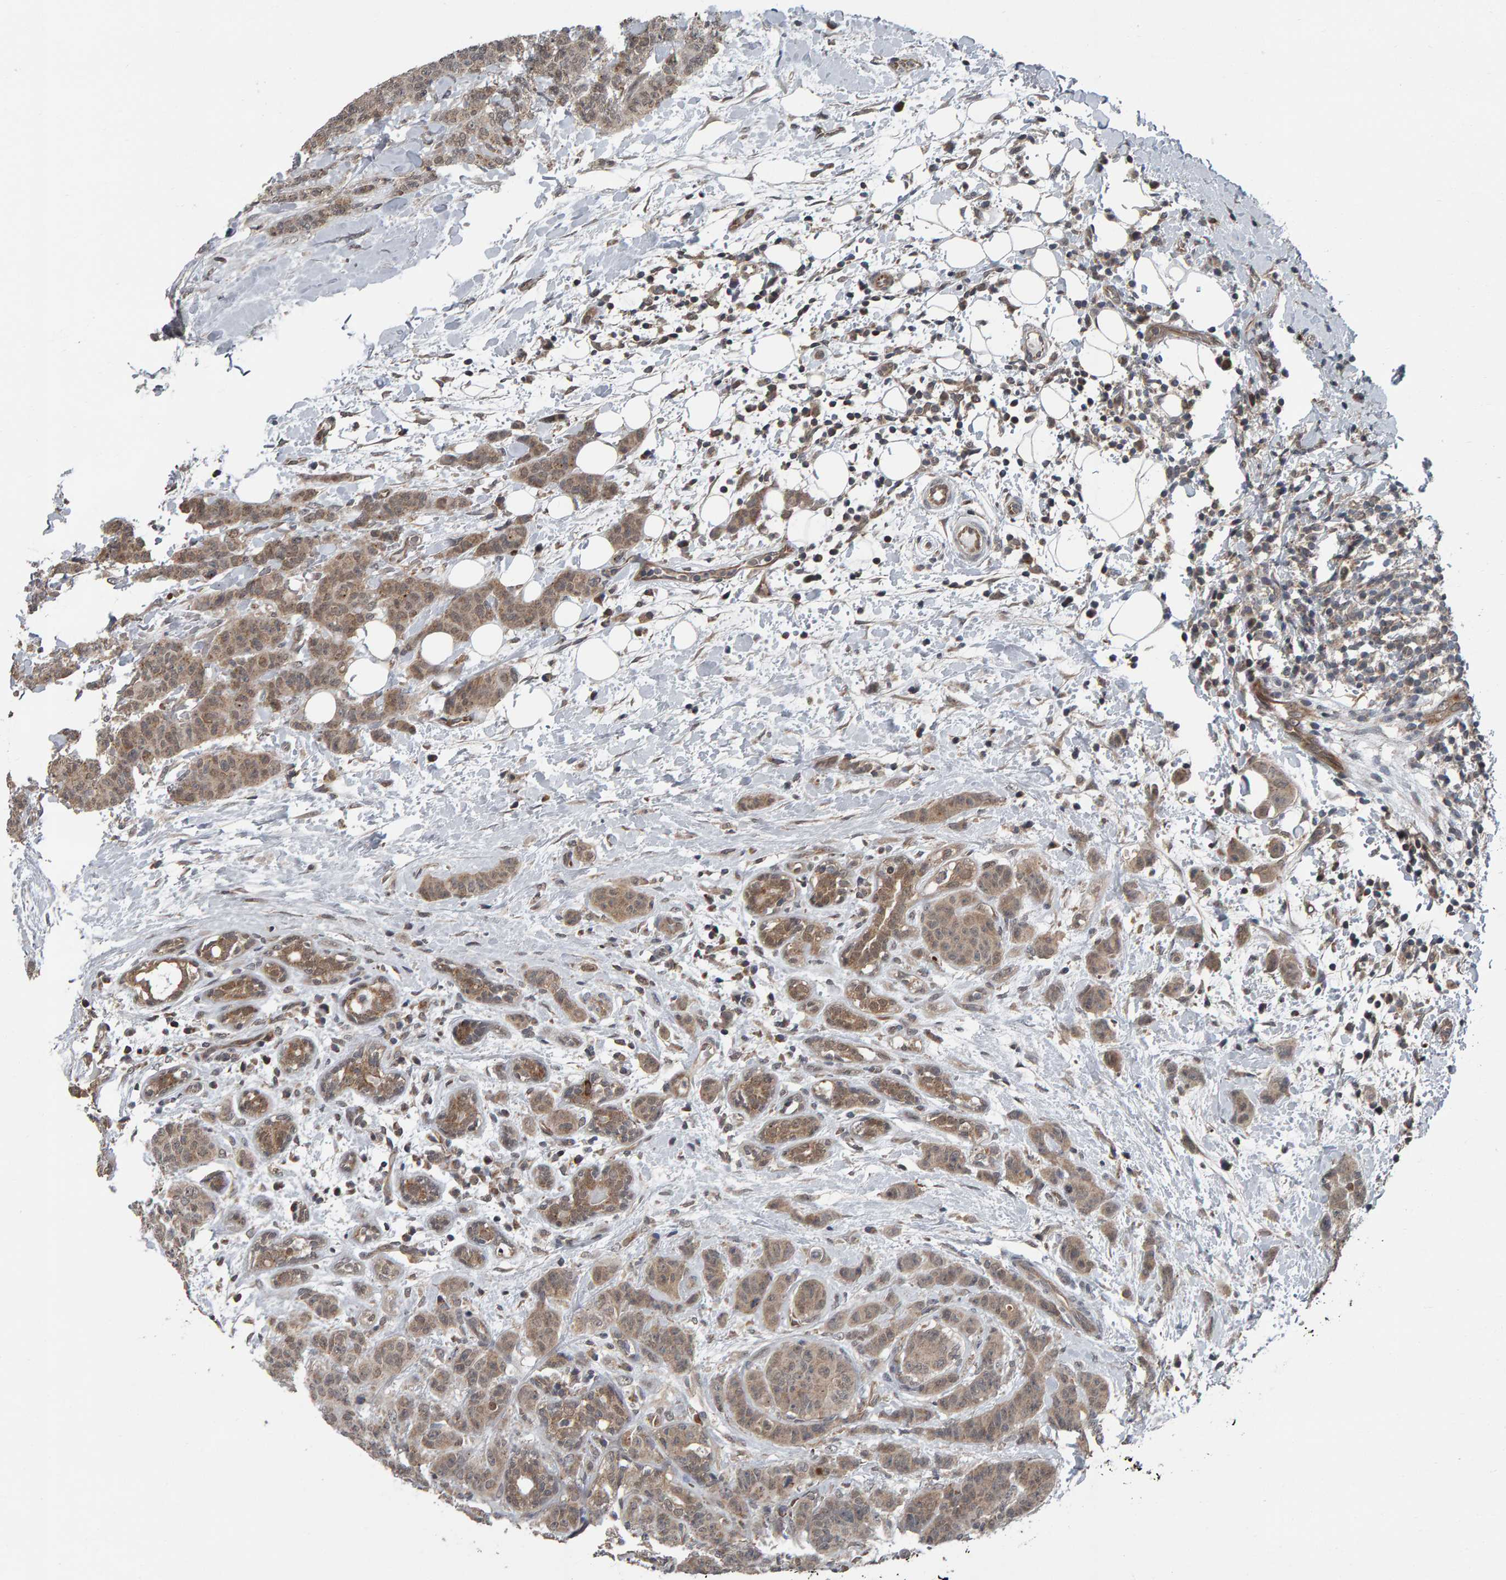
{"staining": {"intensity": "weak", "quantity": ">75%", "location": "cytoplasmic/membranous"}, "tissue": "breast cancer", "cell_type": "Tumor cells", "image_type": "cancer", "snomed": [{"axis": "morphology", "description": "Normal tissue, NOS"}, {"axis": "morphology", "description": "Duct carcinoma"}, {"axis": "topography", "description": "Breast"}], "caption": "Immunohistochemical staining of breast cancer (infiltrating ductal carcinoma) shows low levels of weak cytoplasmic/membranous positivity in approximately >75% of tumor cells. The staining was performed using DAB (3,3'-diaminobenzidine), with brown indicating positive protein expression. Nuclei are stained blue with hematoxylin.", "gene": "COASY", "patient": {"sex": "female", "age": 40}}